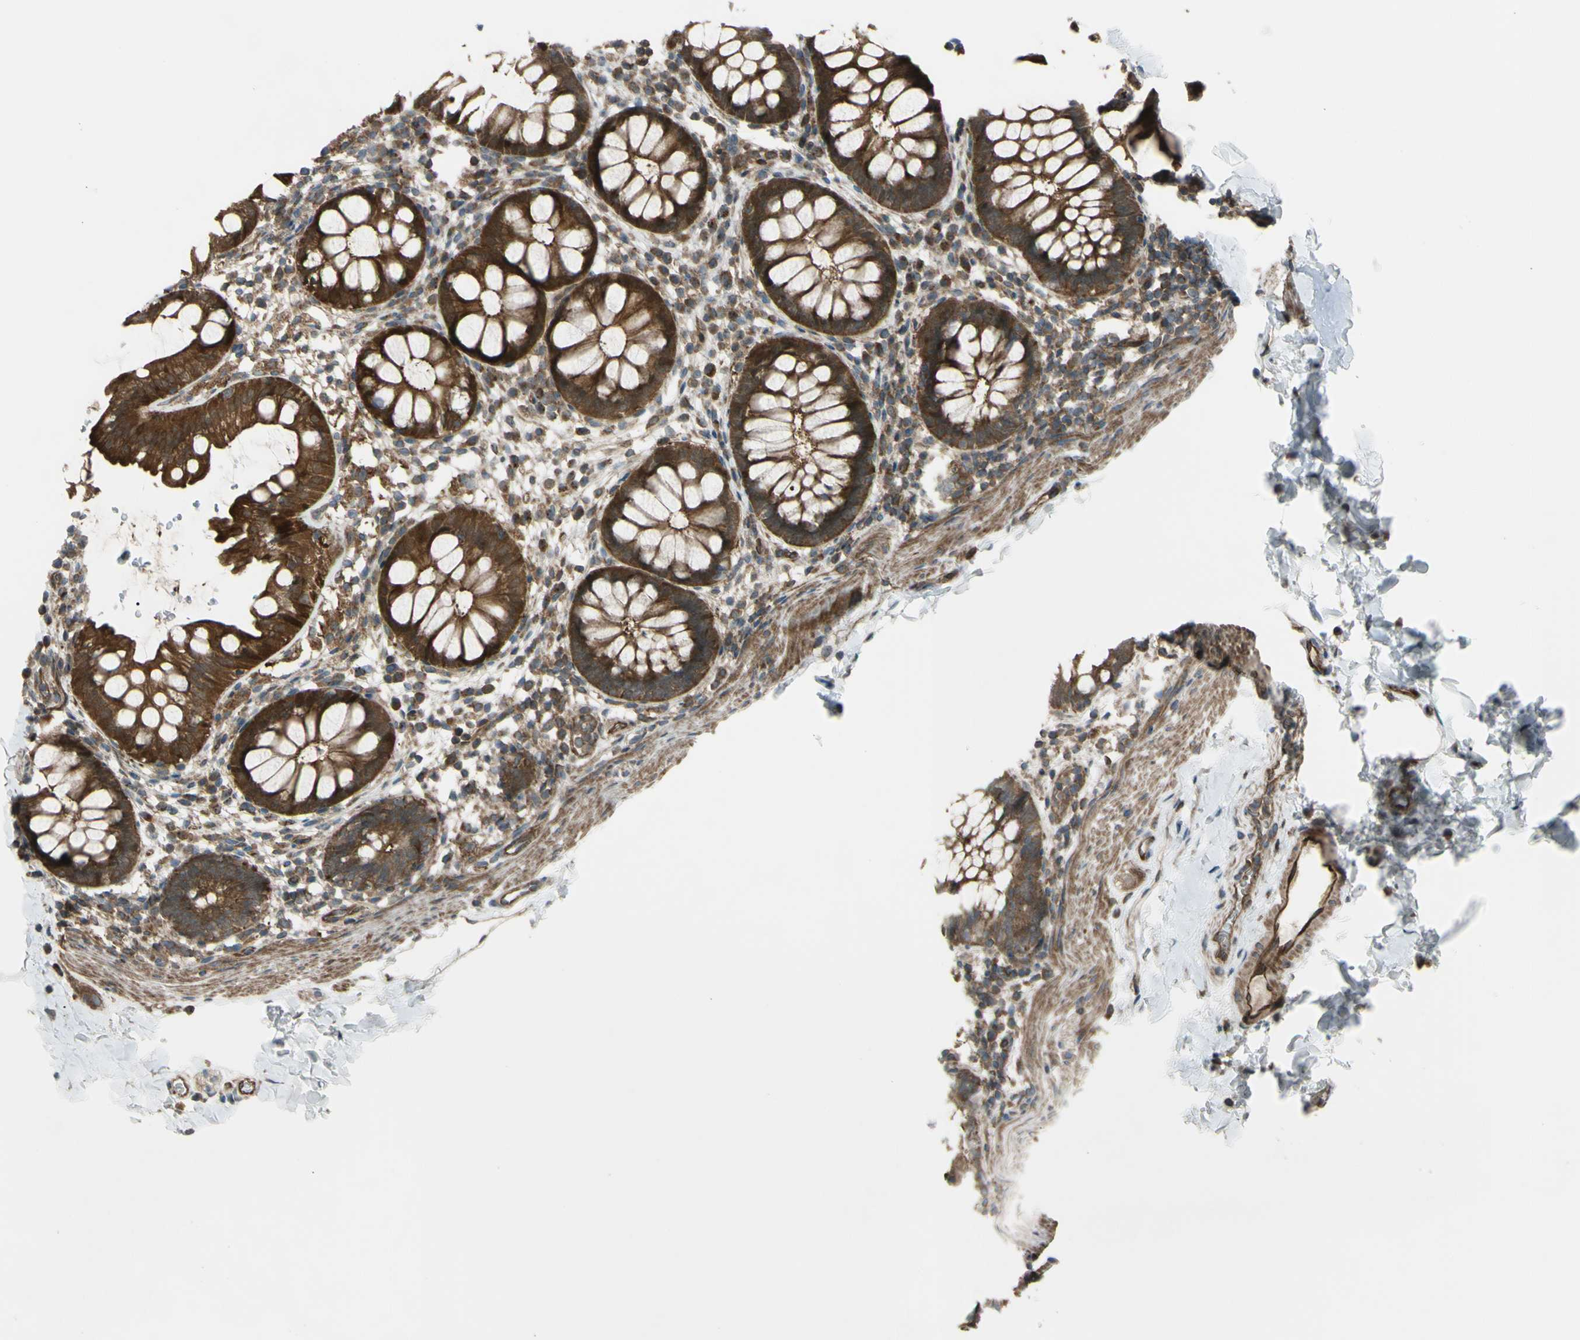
{"staining": {"intensity": "strong", "quantity": ">75%", "location": "cytoplasmic/membranous"}, "tissue": "rectum", "cell_type": "Glandular cells", "image_type": "normal", "snomed": [{"axis": "morphology", "description": "Normal tissue, NOS"}, {"axis": "topography", "description": "Rectum"}], "caption": "This is a photomicrograph of immunohistochemistry staining of normal rectum, which shows strong expression in the cytoplasmic/membranous of glandular cells.", "gene": "FLII", "patient": {"sex": "female", "age": 24}}